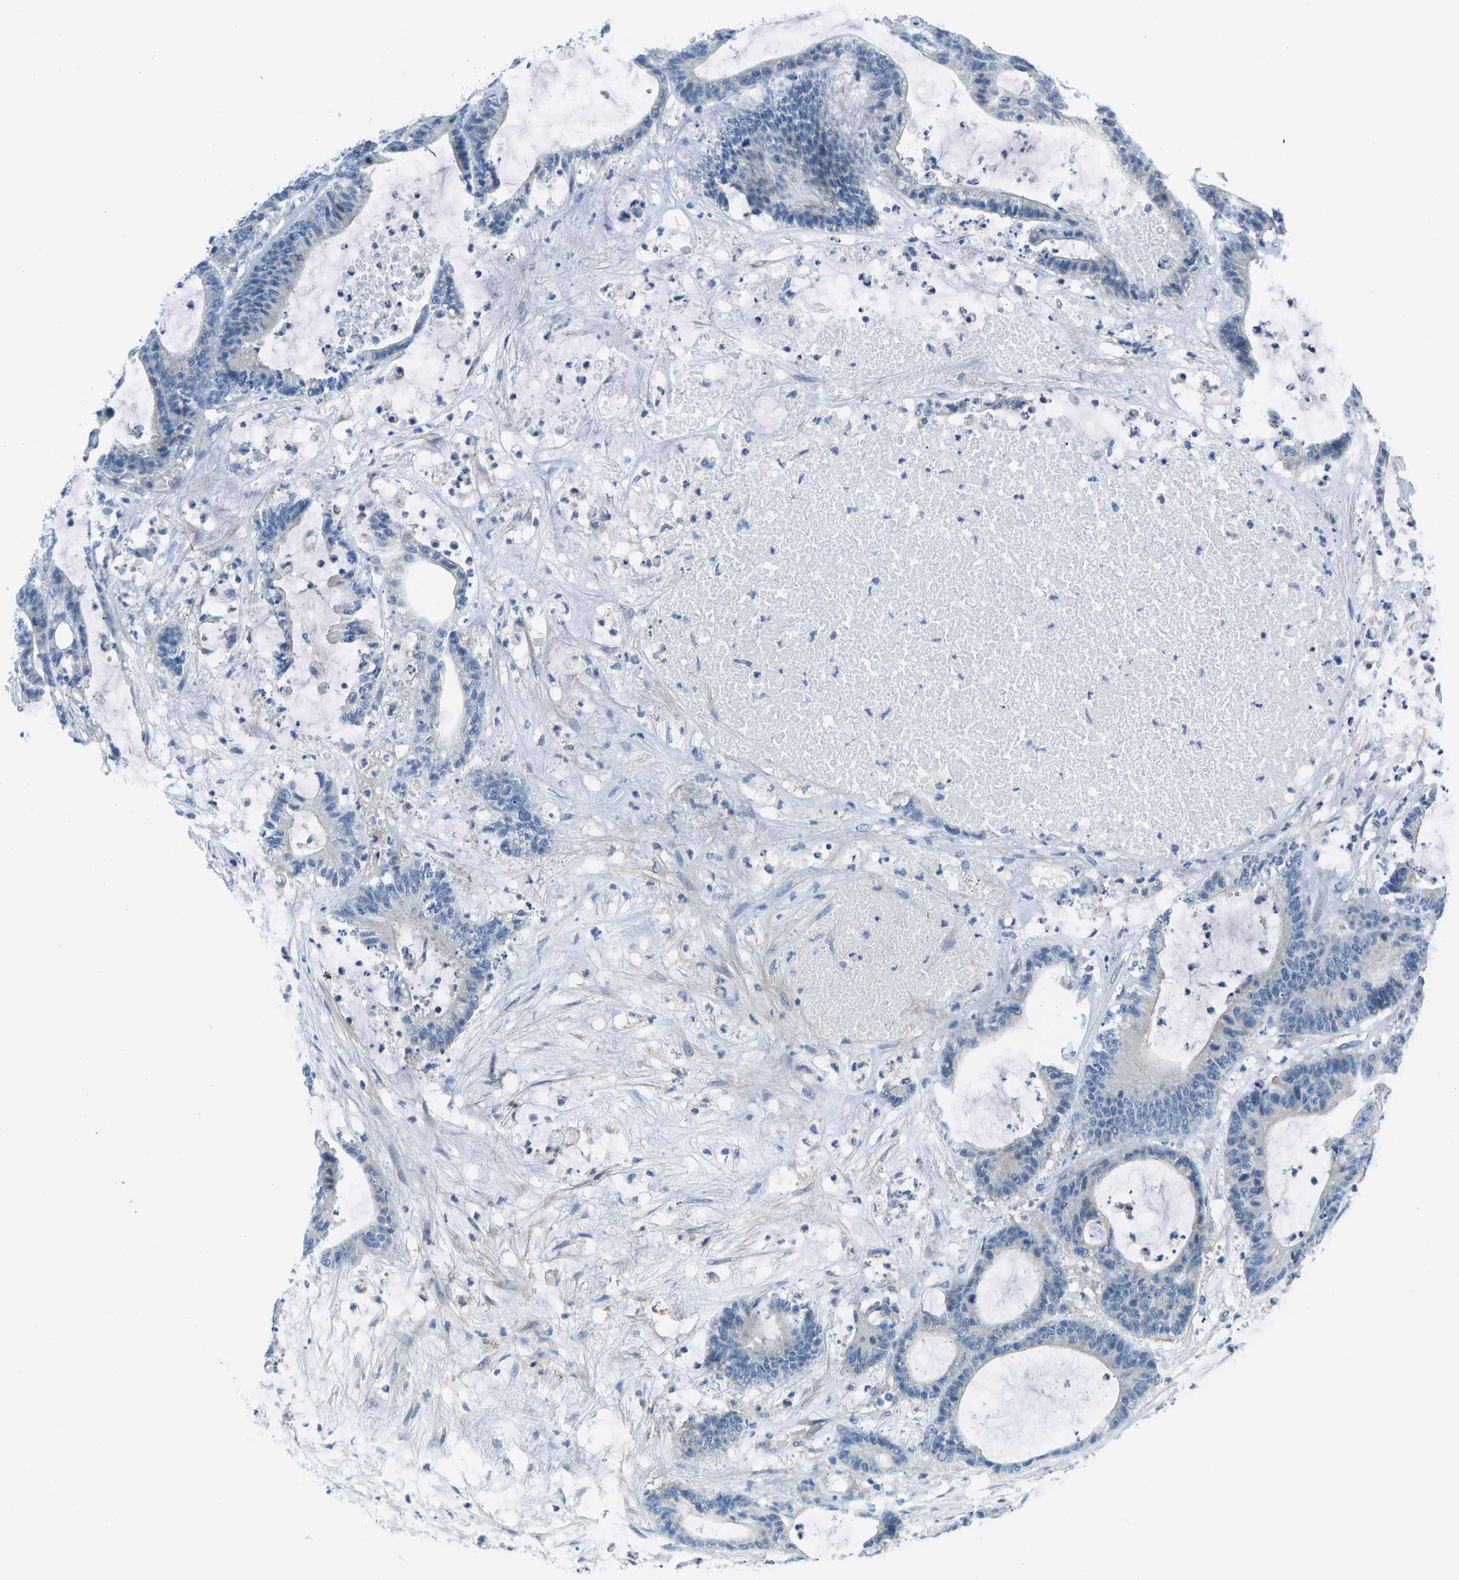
{"staining": {"intensity": "negative", "quantity": "none", "location": "none"}, "tissue": "colorectal cancer", "cell_type": "Tumor cells", "image_type": "cancer", "snomed": [{"axis": "morphology", "description": "Adenocarcinoma, NOS"}, {"axis": "topography", "description": "Colon"}], "caption": "DAB (3,3'-diaminobenzidine) immunohistochemical staining of human colorectal cancer reveals no significant expression in tumor cells. (Immunohistochemistry, brightfield microscopy, high magnification).", "gene": "DCT", "patient": {"sex": "female", "age": 84}}